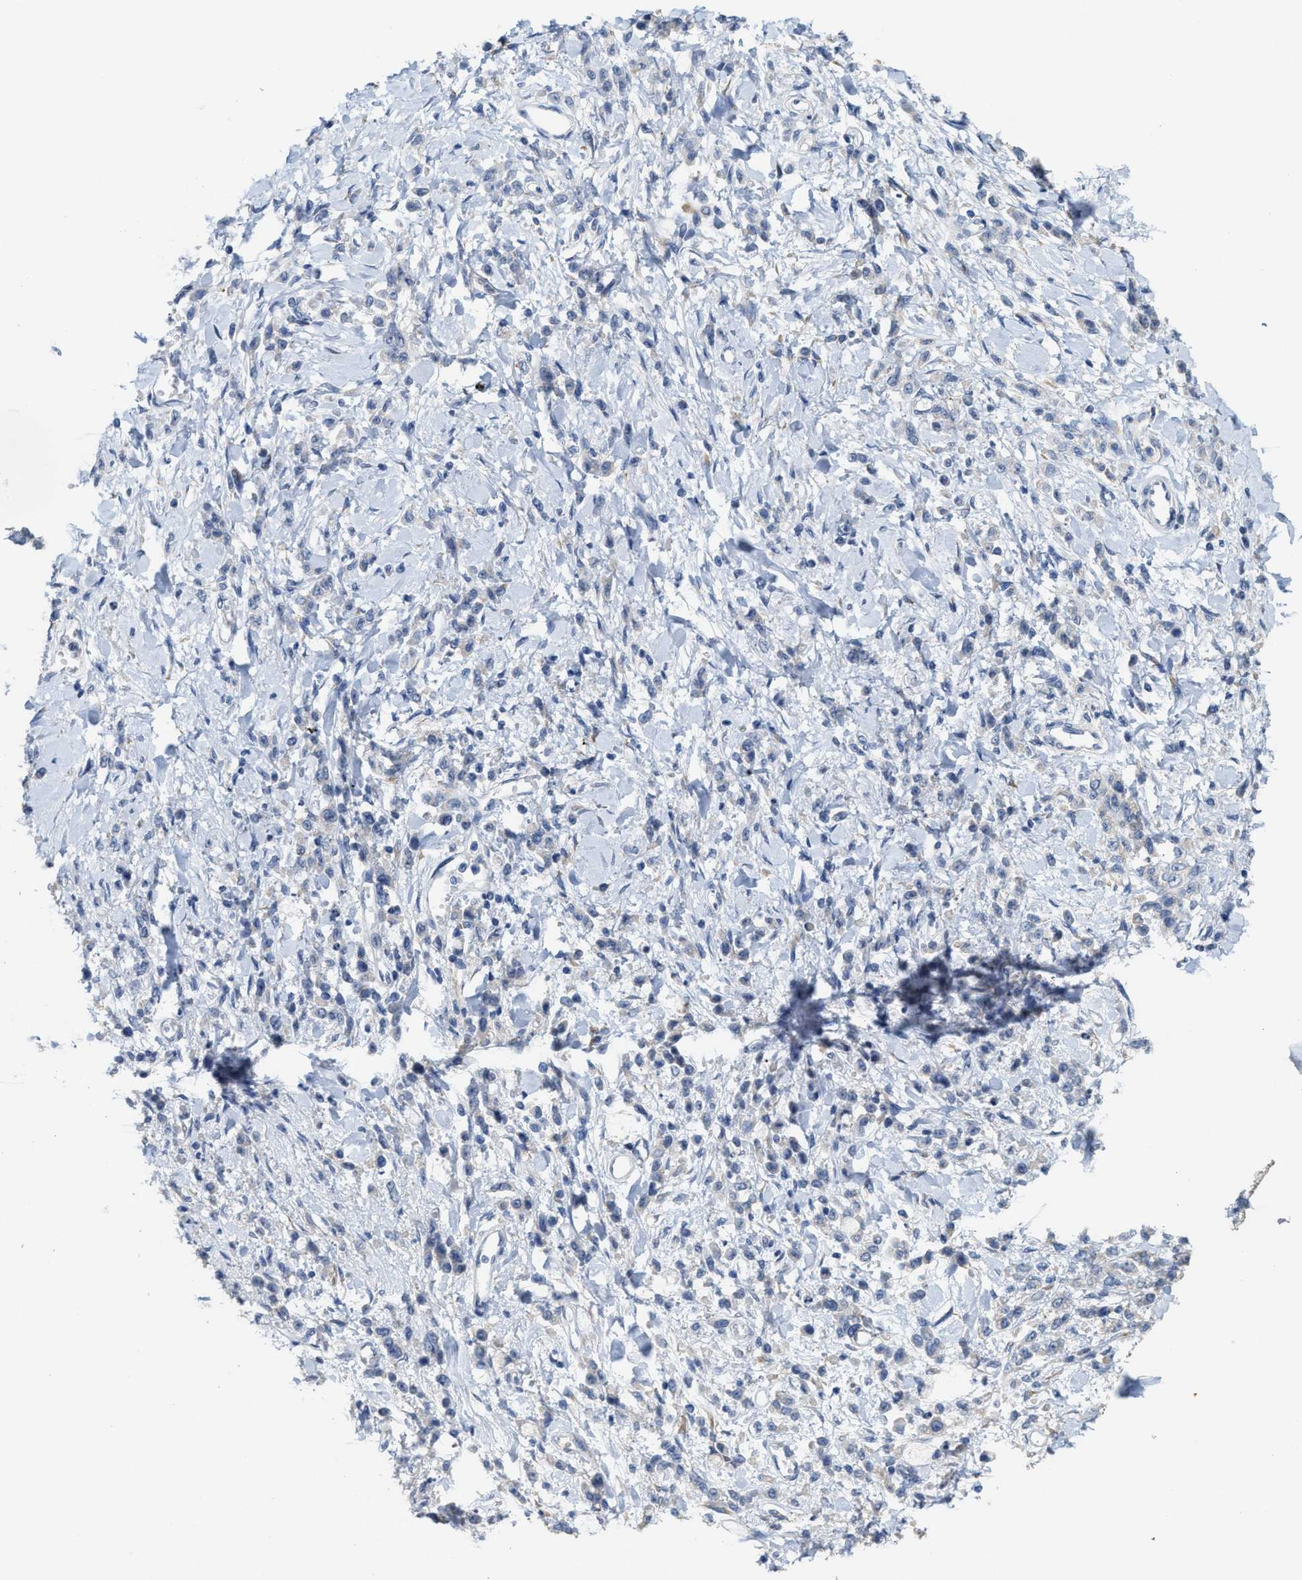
{"staining": {"intensity": "negative", "quantity": "none", "location": "none"}, "tissue": "stomach cancer", "cell_type": "Tumor cells", "image_type": "cancer", "snomed": [{"axis": "morphology", "description": "Normal tissue, NOS"}, {"axis": "morphology", "description": "Adenocarcinoma, NOS"}, {"axis": "topography", "description": "Stomach"}], "caption": "A micrograph of human adenocarcinoma (stomach) is negative for staining in tumor cells.", "gene": "RYR2", "patient": {"sex": "male", "age": 82}}